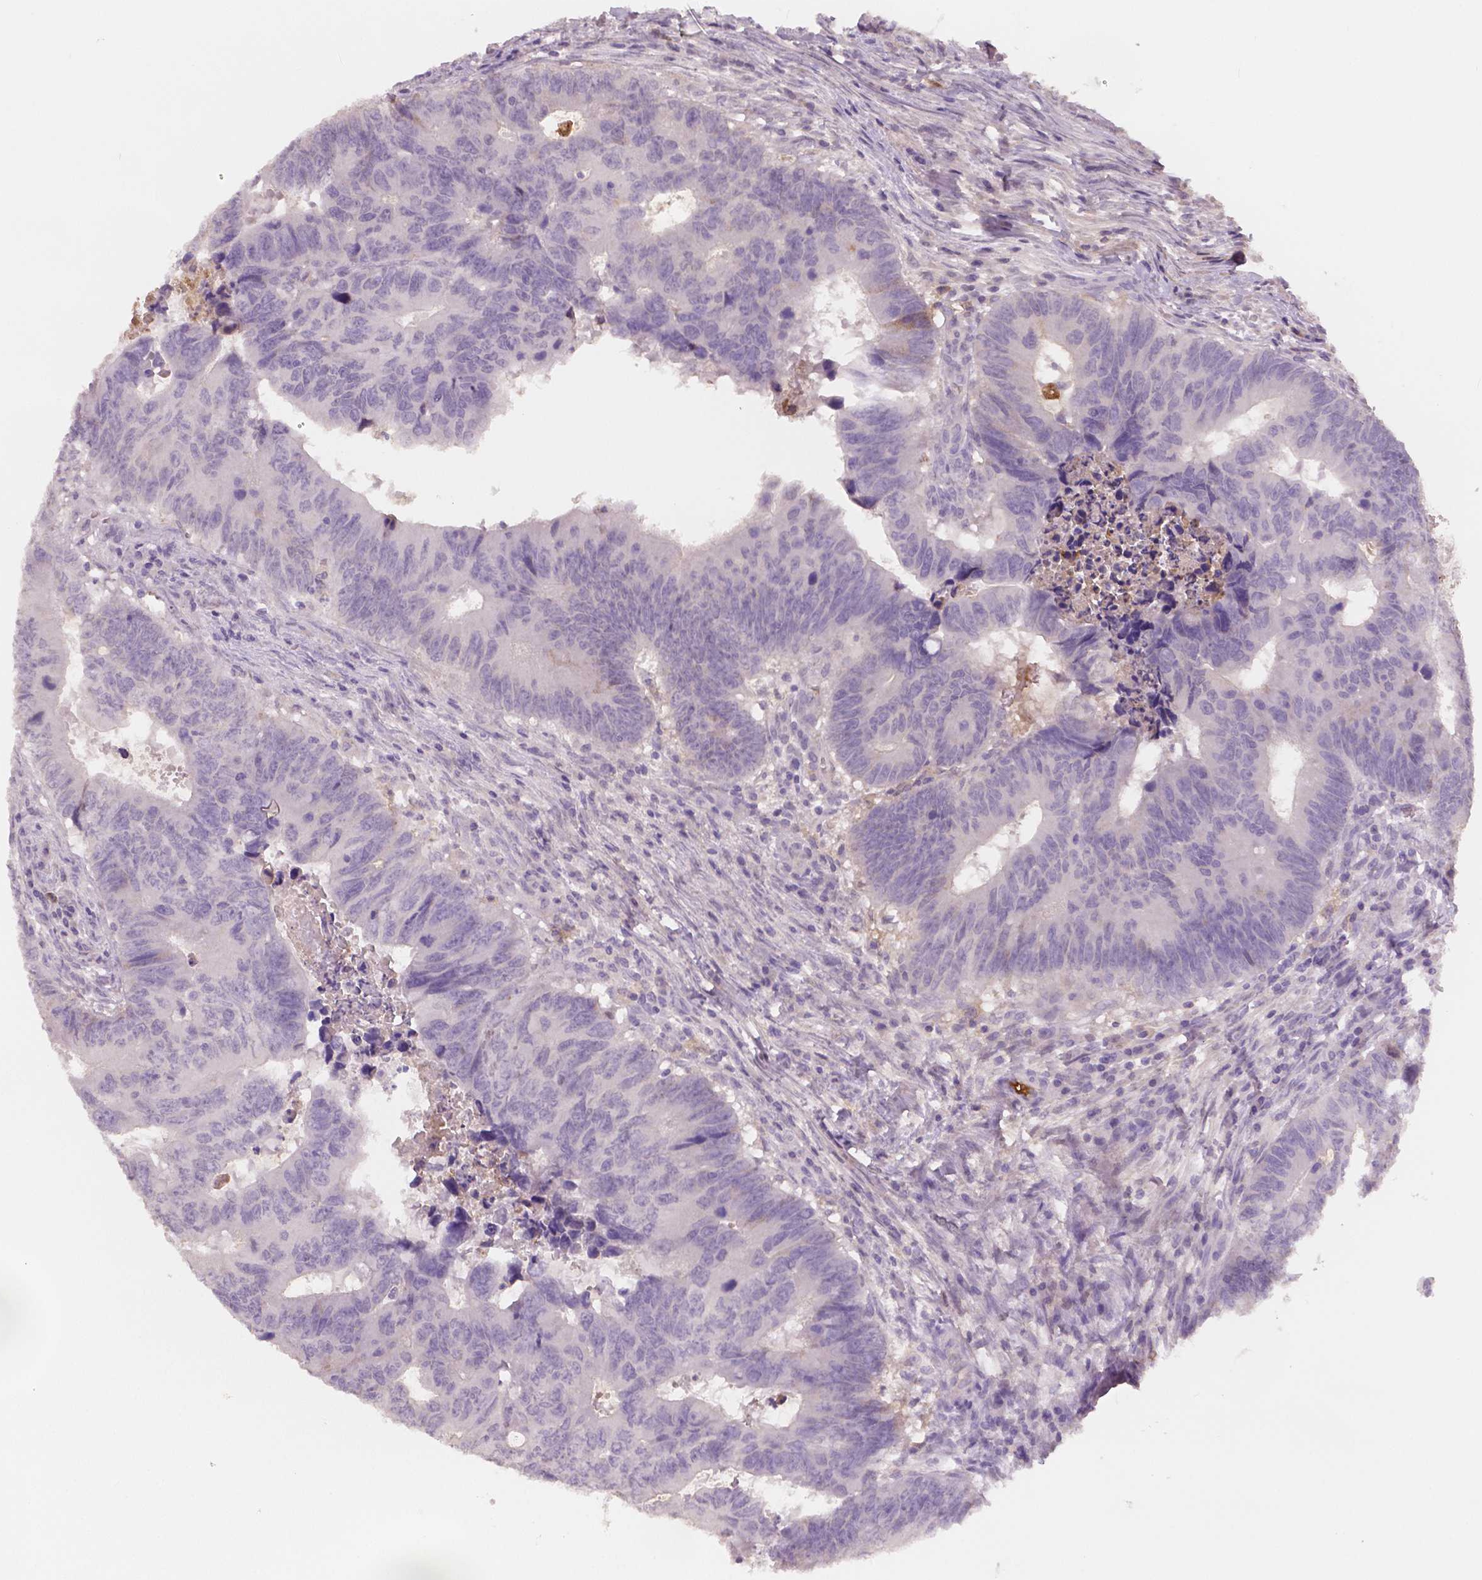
{"staining": {"intensity": "negative", "quantity": "none", "location": "none"}, "tissue": "colorectal cancer", "cell_type": "Tumor cells", "image_type": "cancer", "snomed": [{"axis": "morphology", "description": "Adenocarcinoma, NOS"}, {"axis": "topography", "description": "Colon"}], "caption": "Immunohistochemistry photomicrograph of neoplastic tissue: colorectal adenocarcinoma stained with DAB (3,3'-diaminobenzidine) shows no significant protein positivity in tumor cells.", "gene": "APOA4", "patient": {"sex": "female", "age": 82}}